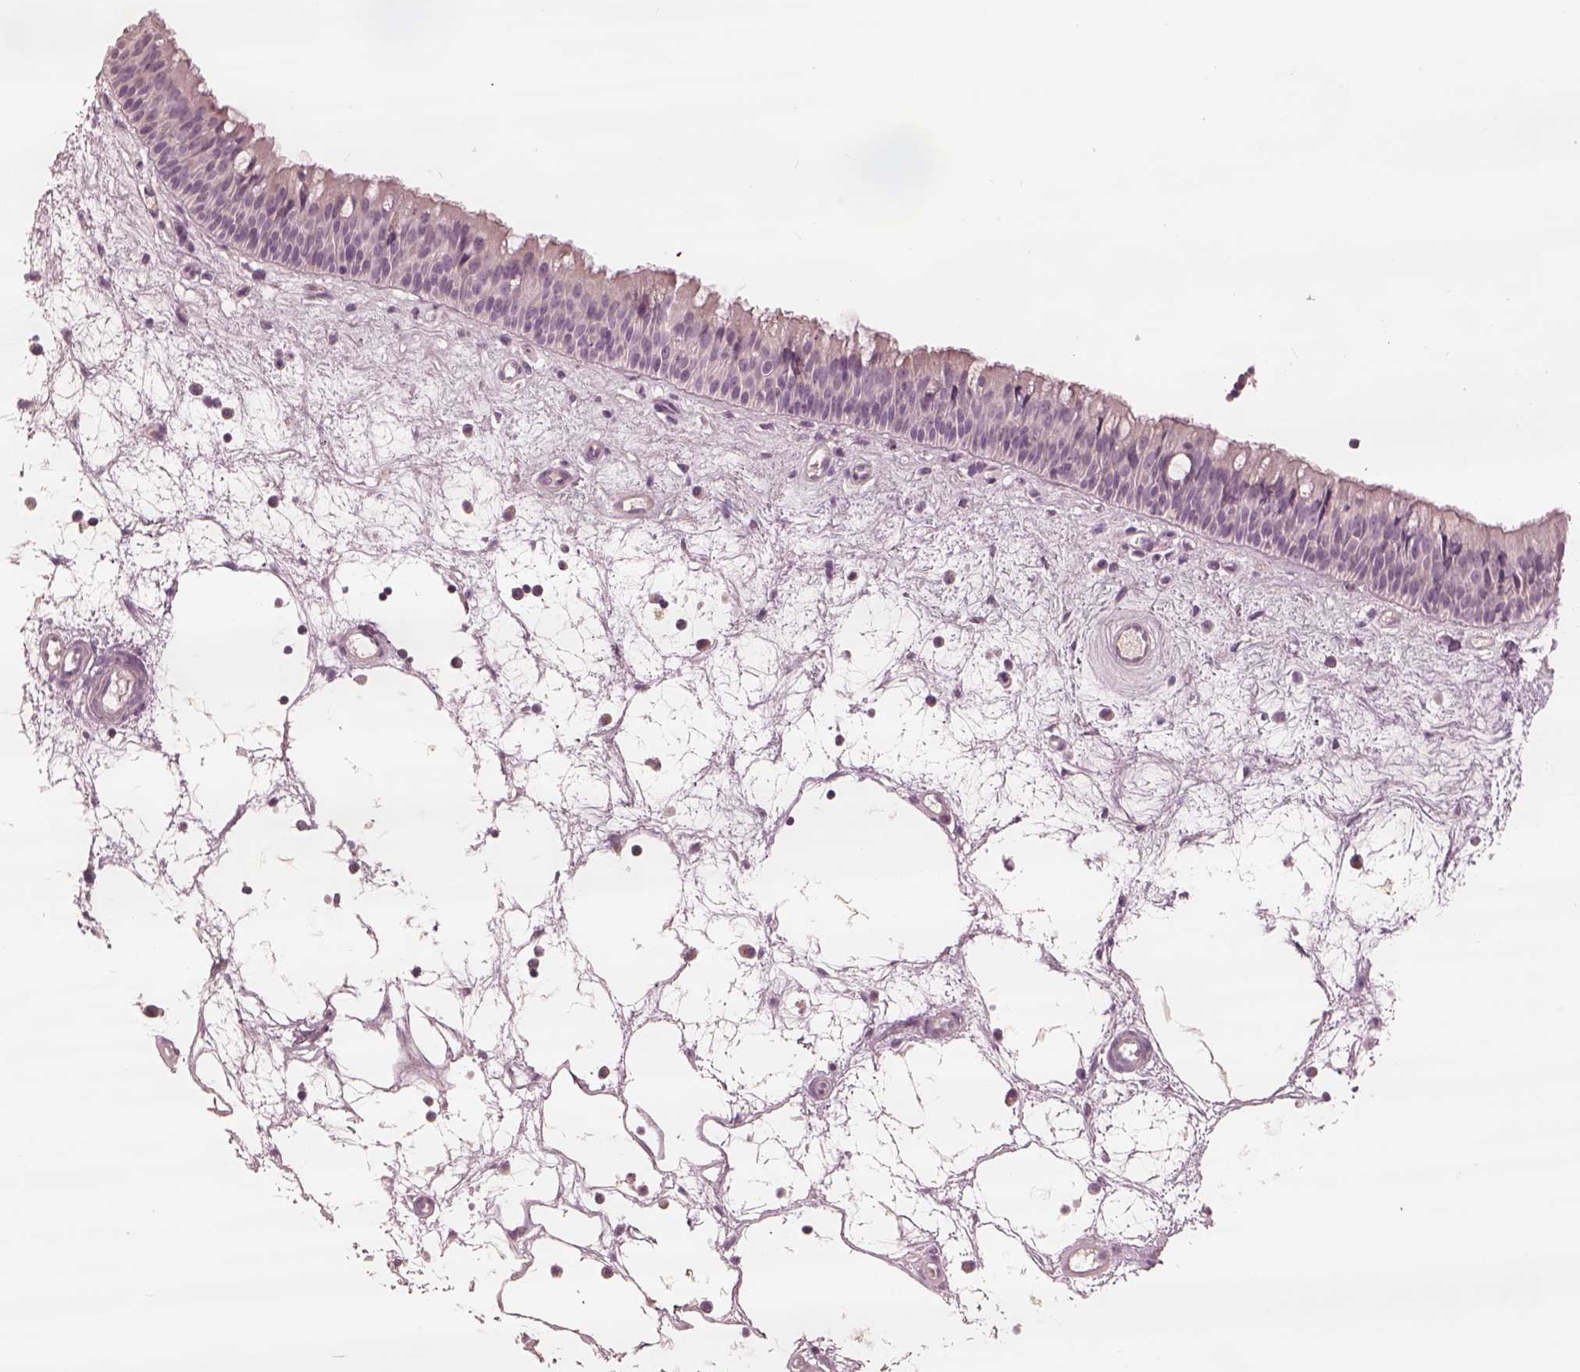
{"staining": {"intensity": "negative", "quantity": "none", "location": "none"}, "tissue": "nasopharynx", "cell_type": "Respiratory epithelial cells", "image_type": "normal", "snomed": [{"axis": "morphology", "description": "Normal tissue, NOS"}, {"axis": "topography", "description": "Nasopharynx"}], "caption": "A high-resolution photomicrograph shows IHC staining of benign nasopharynx, which reveals no significant staining in respiratory epithelial cells.", "gene": "MIA", "patient": {"sex": "male", "age": 69}}